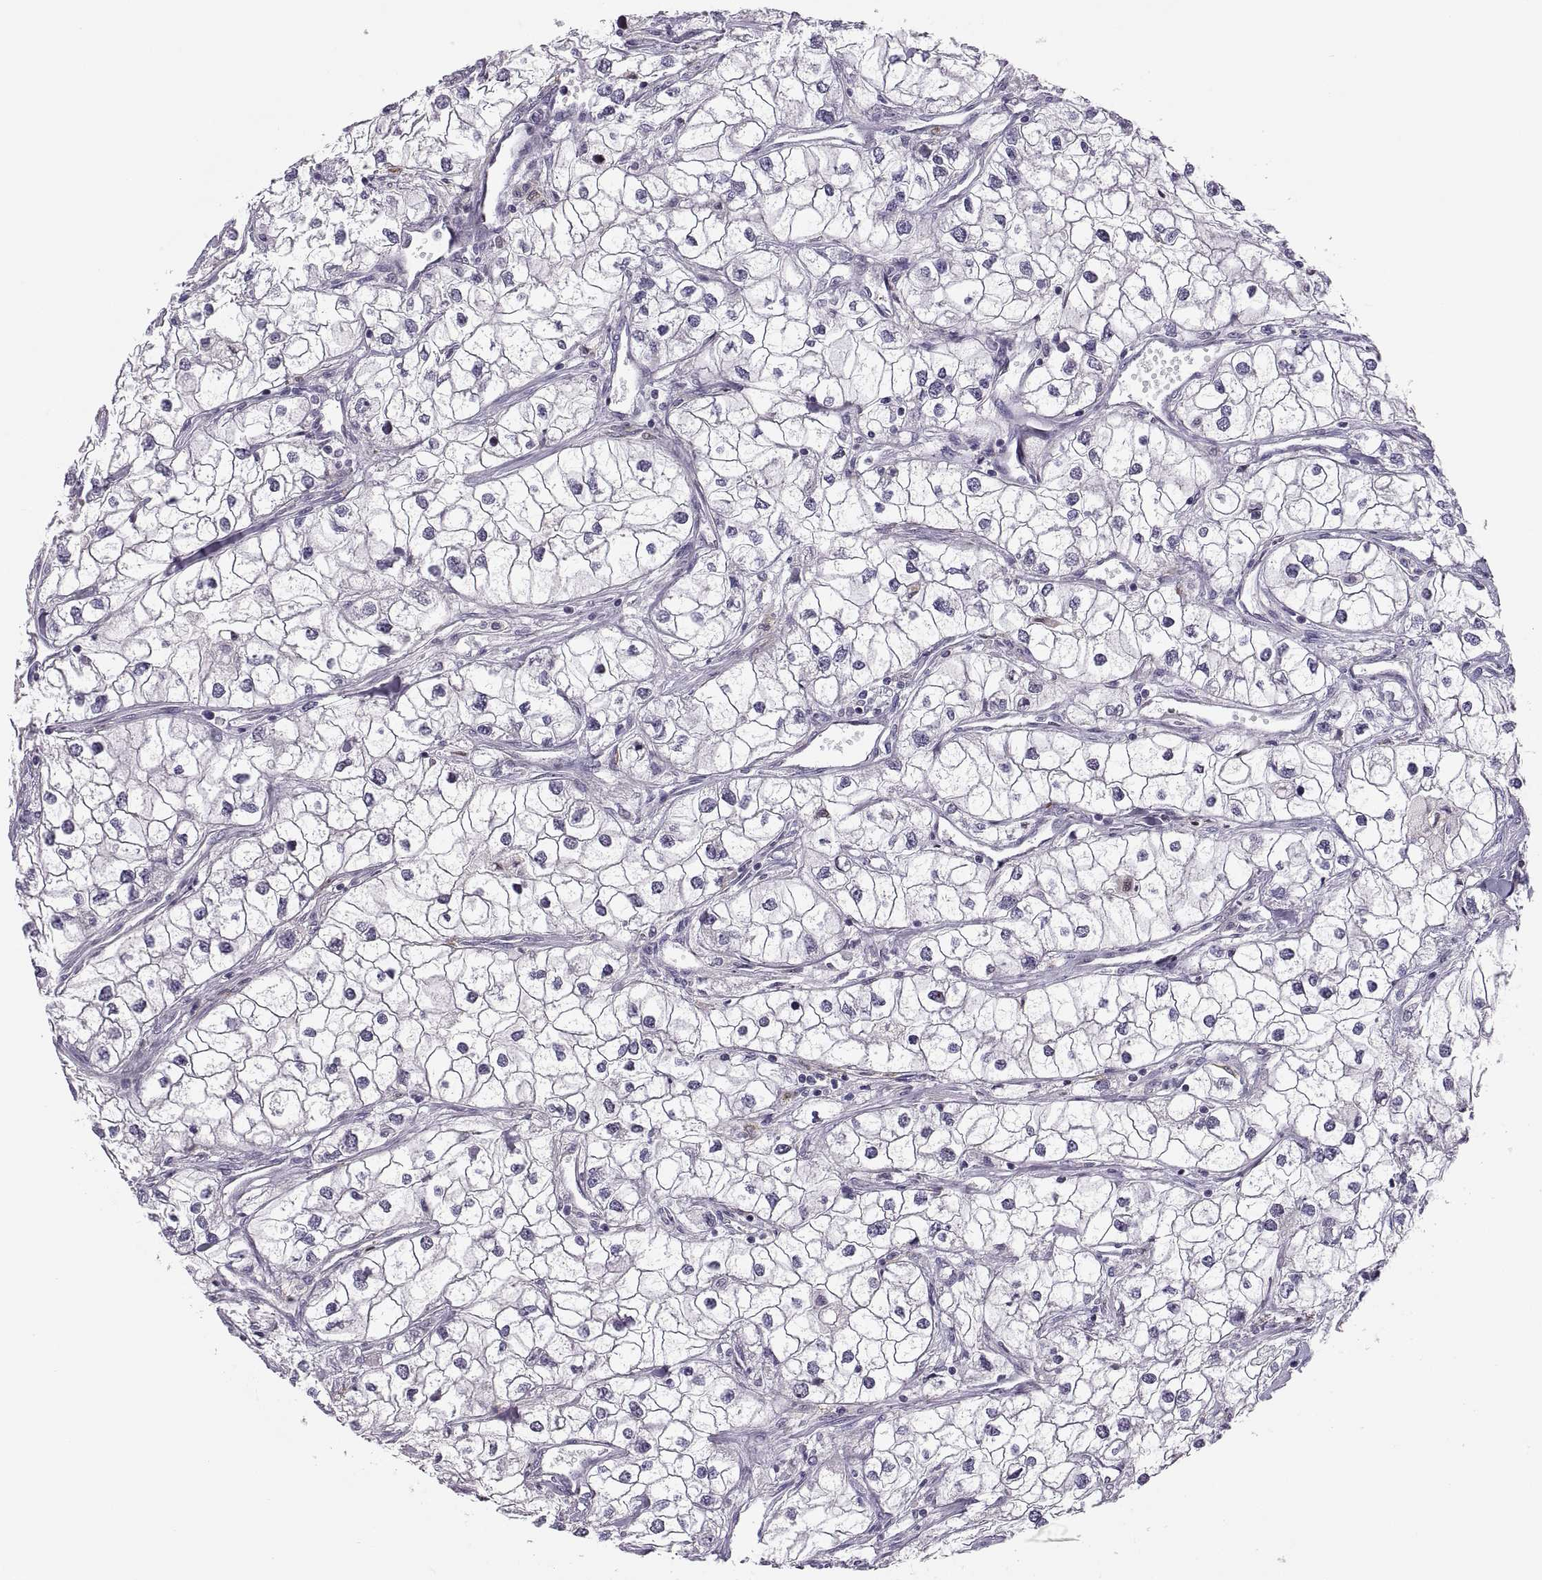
{"staining": {"intensity": "negative", "quantity": "none", "location": "none"}, "tissue": "renal cancer", "cell_type": "Tumor cells", "image_type": "cancer", "snomed": [{"axis": "morphology", "description": "Adenocarcinoma, NOS"}, {"axis": "topography", "description": "Kidney"}], "caption": "Human renal cancer (adenocarcinoma) stained for a protein using immunohistochemistry exhibits no positivity in tumor cells.", "gene": "CHCT1", "patient": {"sex": "male", "age": 59}}